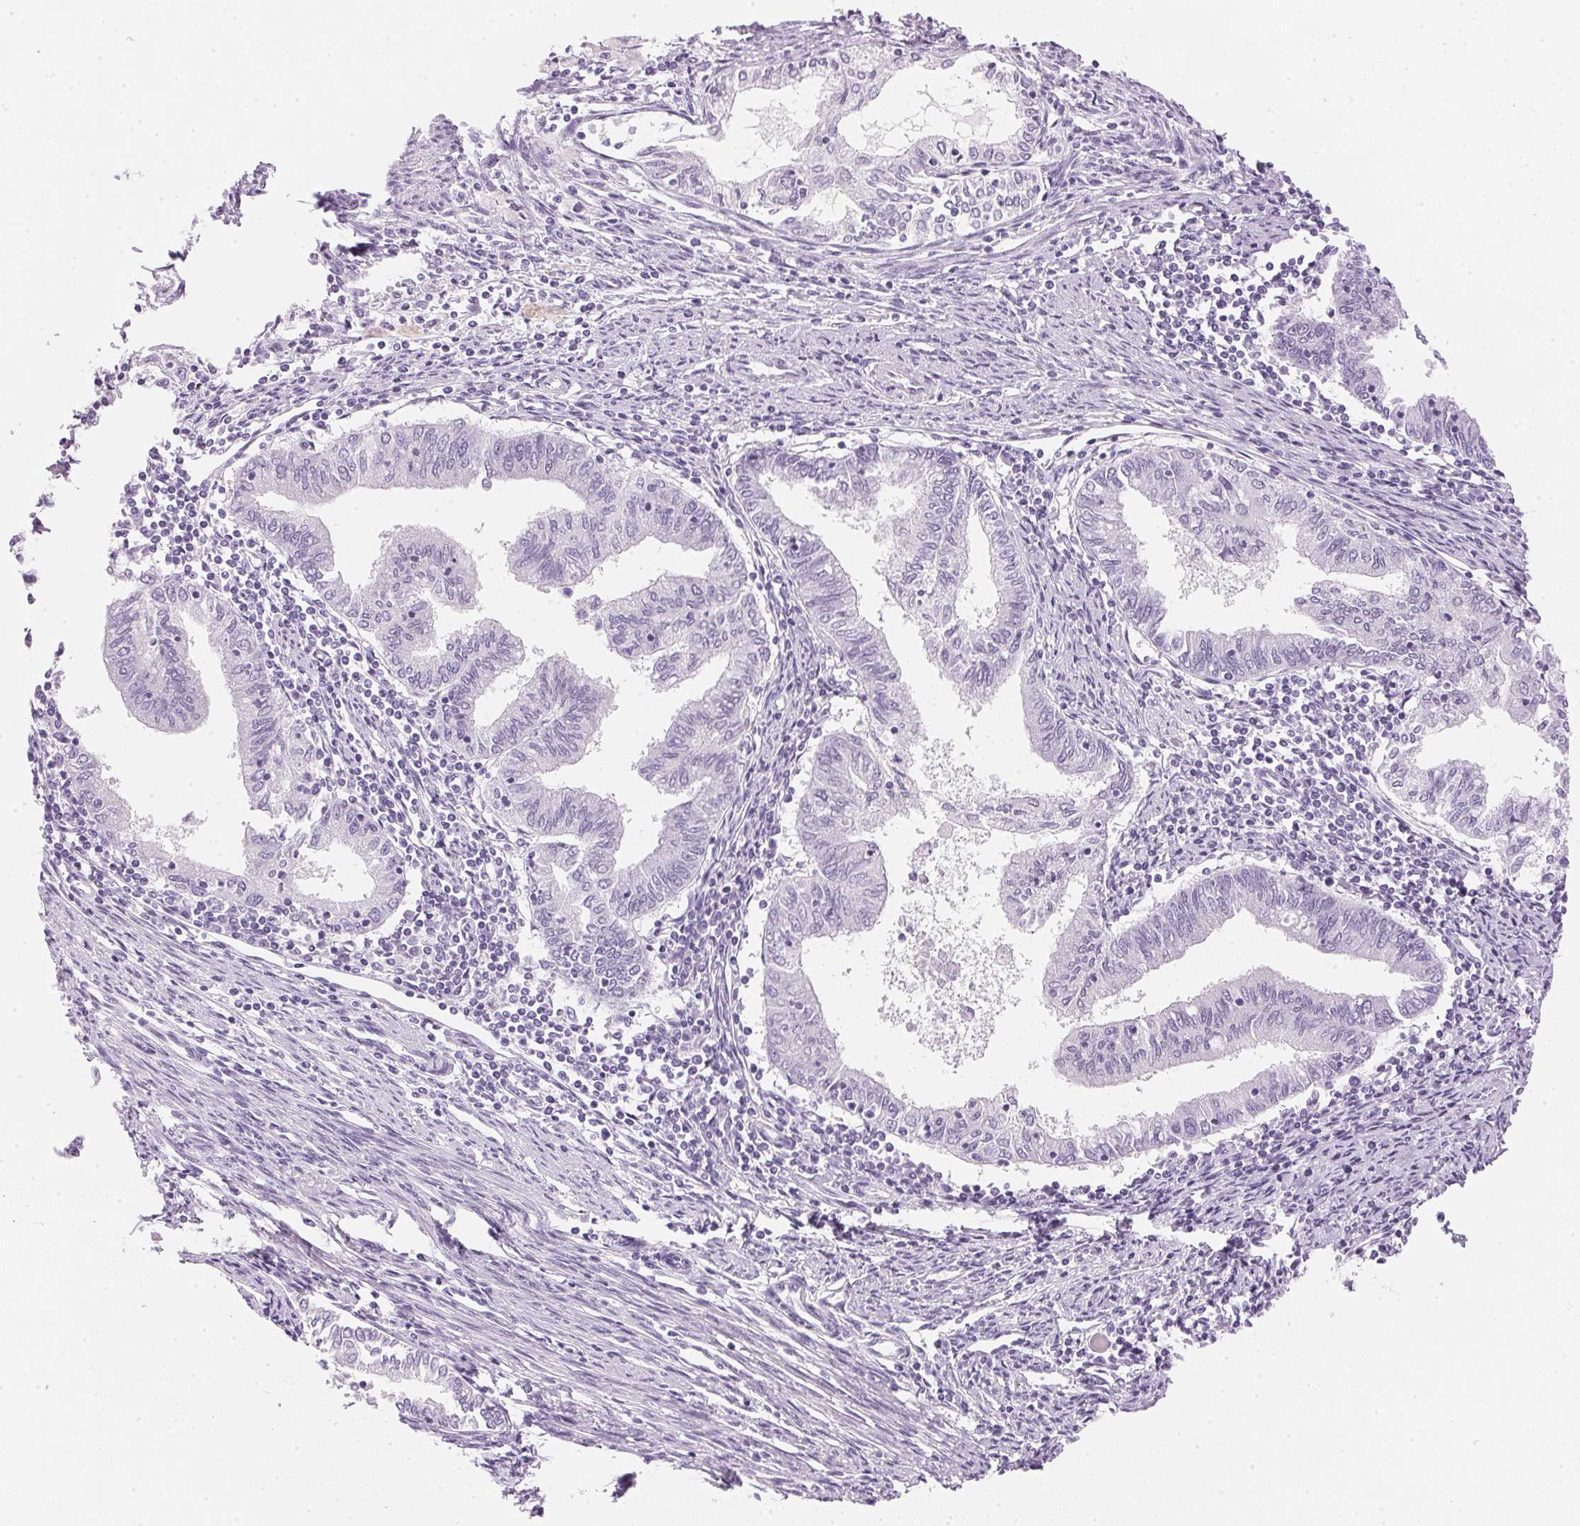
{"staining": {"intensity": "negative", "quantity": "none", "location": "none"}, "tissue": "endometrial cancer", "cell_type": "Tumor cells", "image_type": "cancer", "snomed": [{"axis": "morphology", "description": "Adenocarcinoma, NOS"}, {"axis": "topography", "description": "Endometrium"}], "caption": "Photomicrograph shows no protein expression in tumor cells of endometrial adenocarcinoma tissue.", "gene": "IGFBP1", "patient": {"sex": "female", "age": 79}}